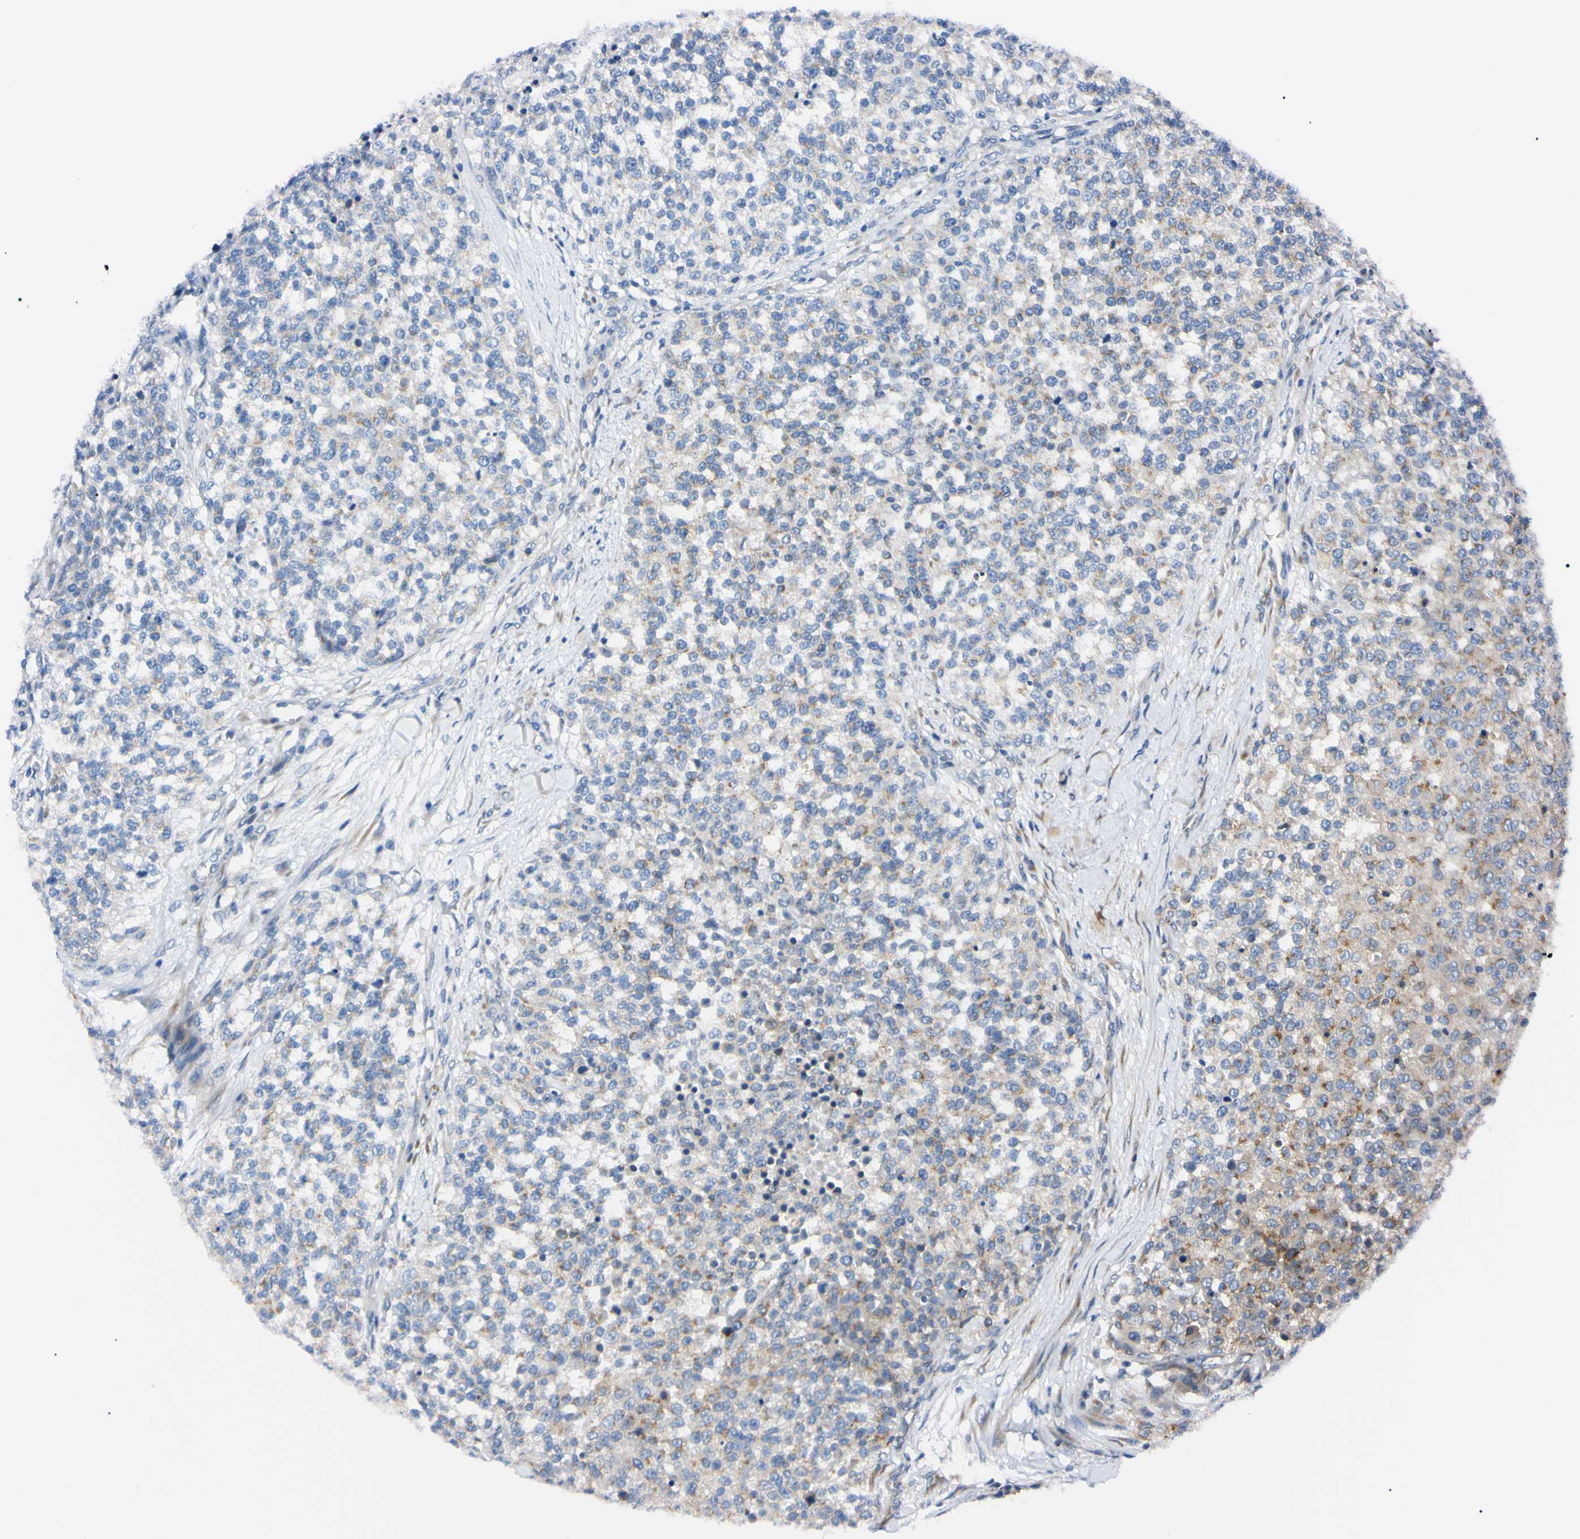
{"staining": {"intensity": "weak", "quantity": "25%-75%", "location": "cytoplasmic/membranous"}, "tissue": "testis cancer", "cell_type": "Tumor cells", "image_type": "cancer", "snomed": [{"axis": "morphology", "description": "Seminoma, NOS"}, {"axis": "topography", "description": "Testis"}], "caption": "Brown immunohistochemical staining in seminoma (testis) displays weak cytoplasmic/membranous positivity in about 25%-75% of tumor cells.", "gene": "IER3IP1", "patient": {"sex": "male", "age": 59}}